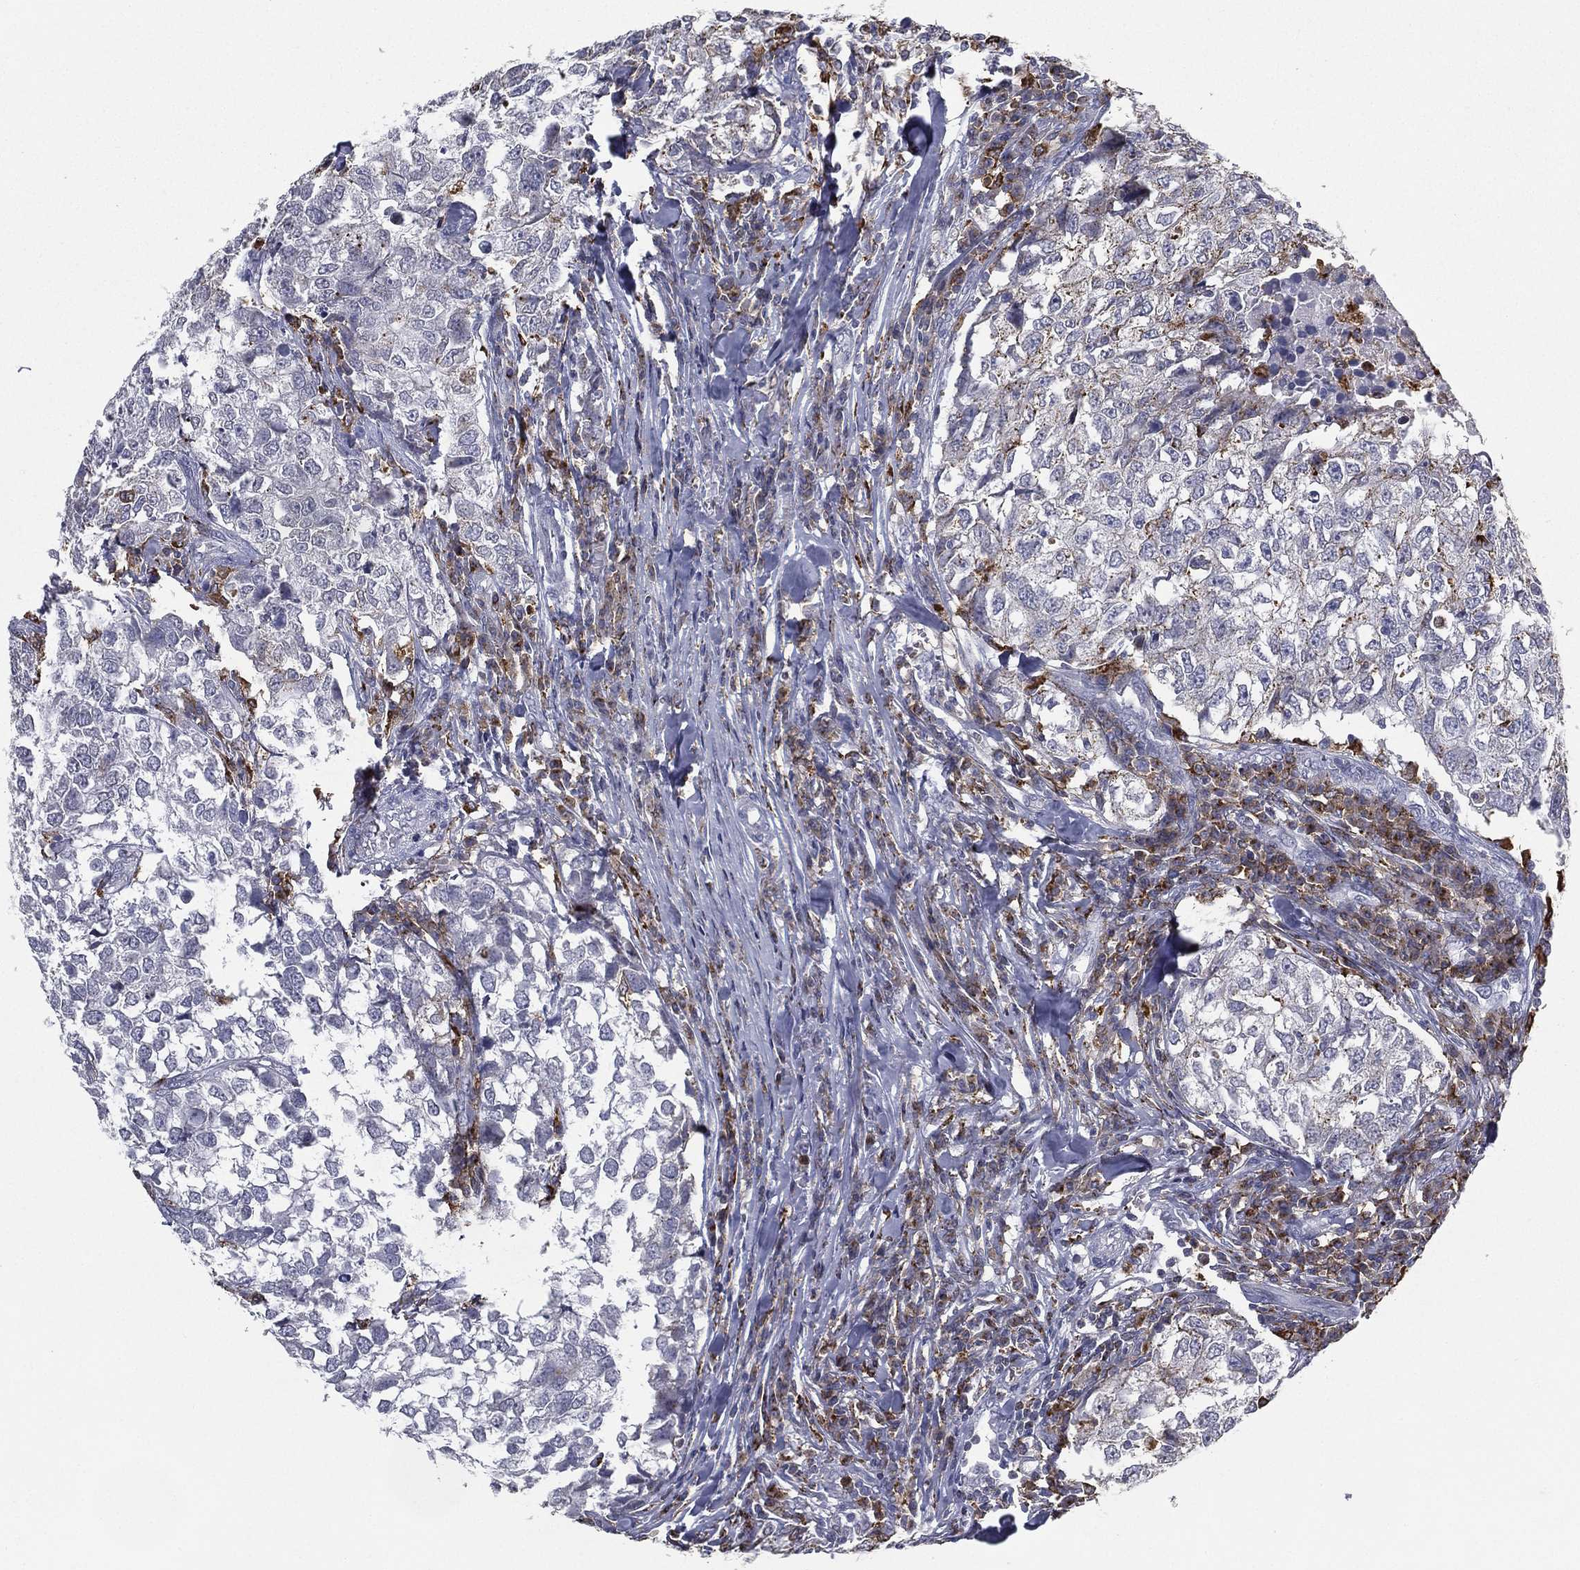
{"staining": {"intensity": "negative", "quantity": "none", "location": "none"}, "tissue": "breast cancer", "cell_type": "Tumor cells", "image_type": "cancer", "snomed": [{"axis": "morphology", "description": "Duct carcinoma"}, {"axis": "topography", "description": "Breast"}], "caption": "Histopathology image shows no protein expression in tumor cells of invasive ductal carcinoma (breast) tissue. (IHC, brightfield microscopy, high magnification).", "gene": "EVI2B", "patient": {"sex": "female", "age": 30}}